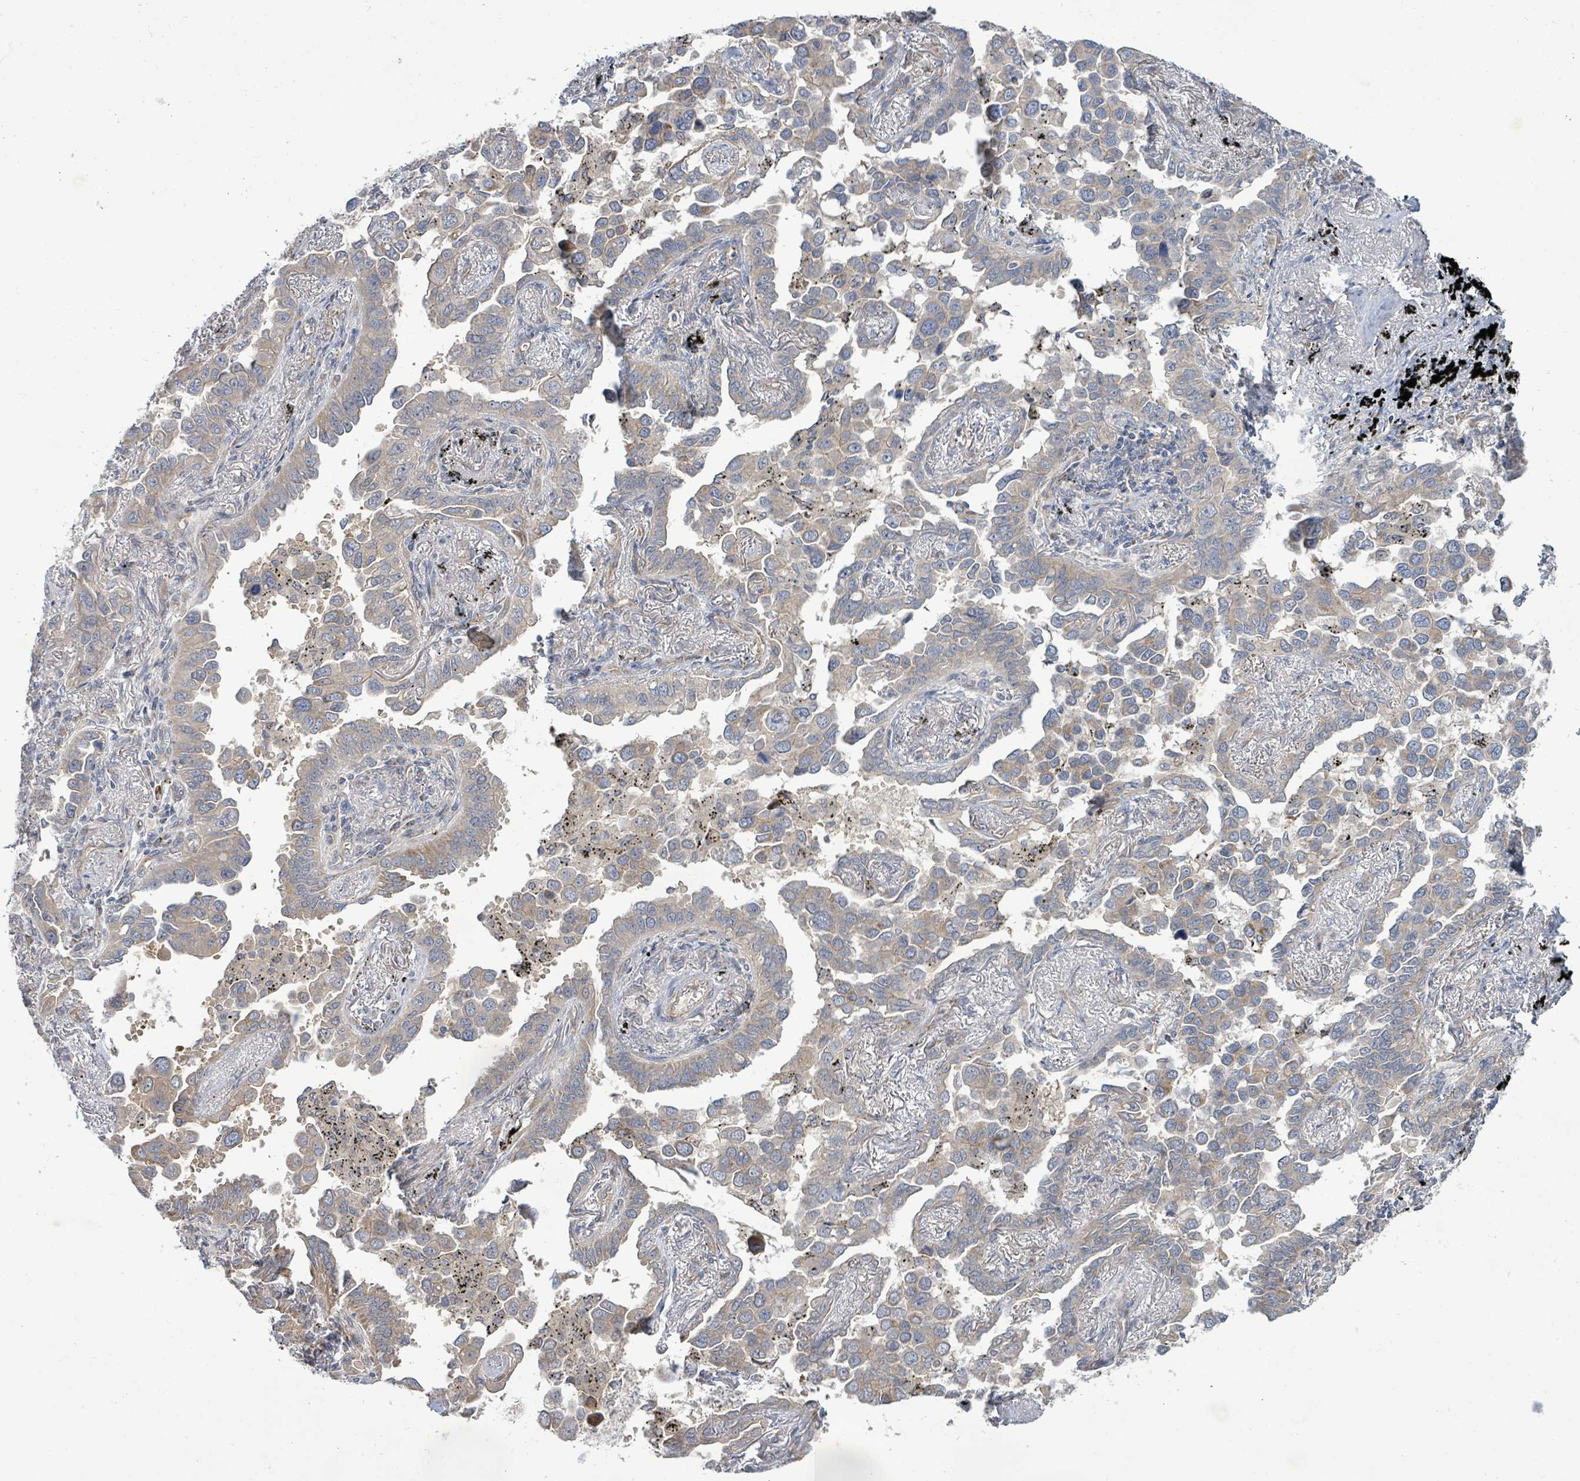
{"staining": {"intensity": "weak", "quantity": "<25%", "location": "cytoplasmic/membranous"}, "tissue": "lung cancer", "cell_type": "Tumor cells", "image_type": "cancer", "snomed": [{"axis": "morphology", "description": "Adenocarcinoma, NOS"}, {"axis": "topography", "description": "Lung"}], "caption": "This histopathology image is of adenocarcinoma (lung) stained with immunohistochemistry (IHC) to label a protein in brown with the nuclei are counter-stained blue. There is no positivity in tumor cells. The staining was performed using DAB (3,3'-diaminobenzidine) to visualize the protein expression in brown, while the nuclei were stained in blue with hematoxylin (Magnification: 20x).", "gene": "KBTBD11", "patient": {"sex": "male", "age": 67}}